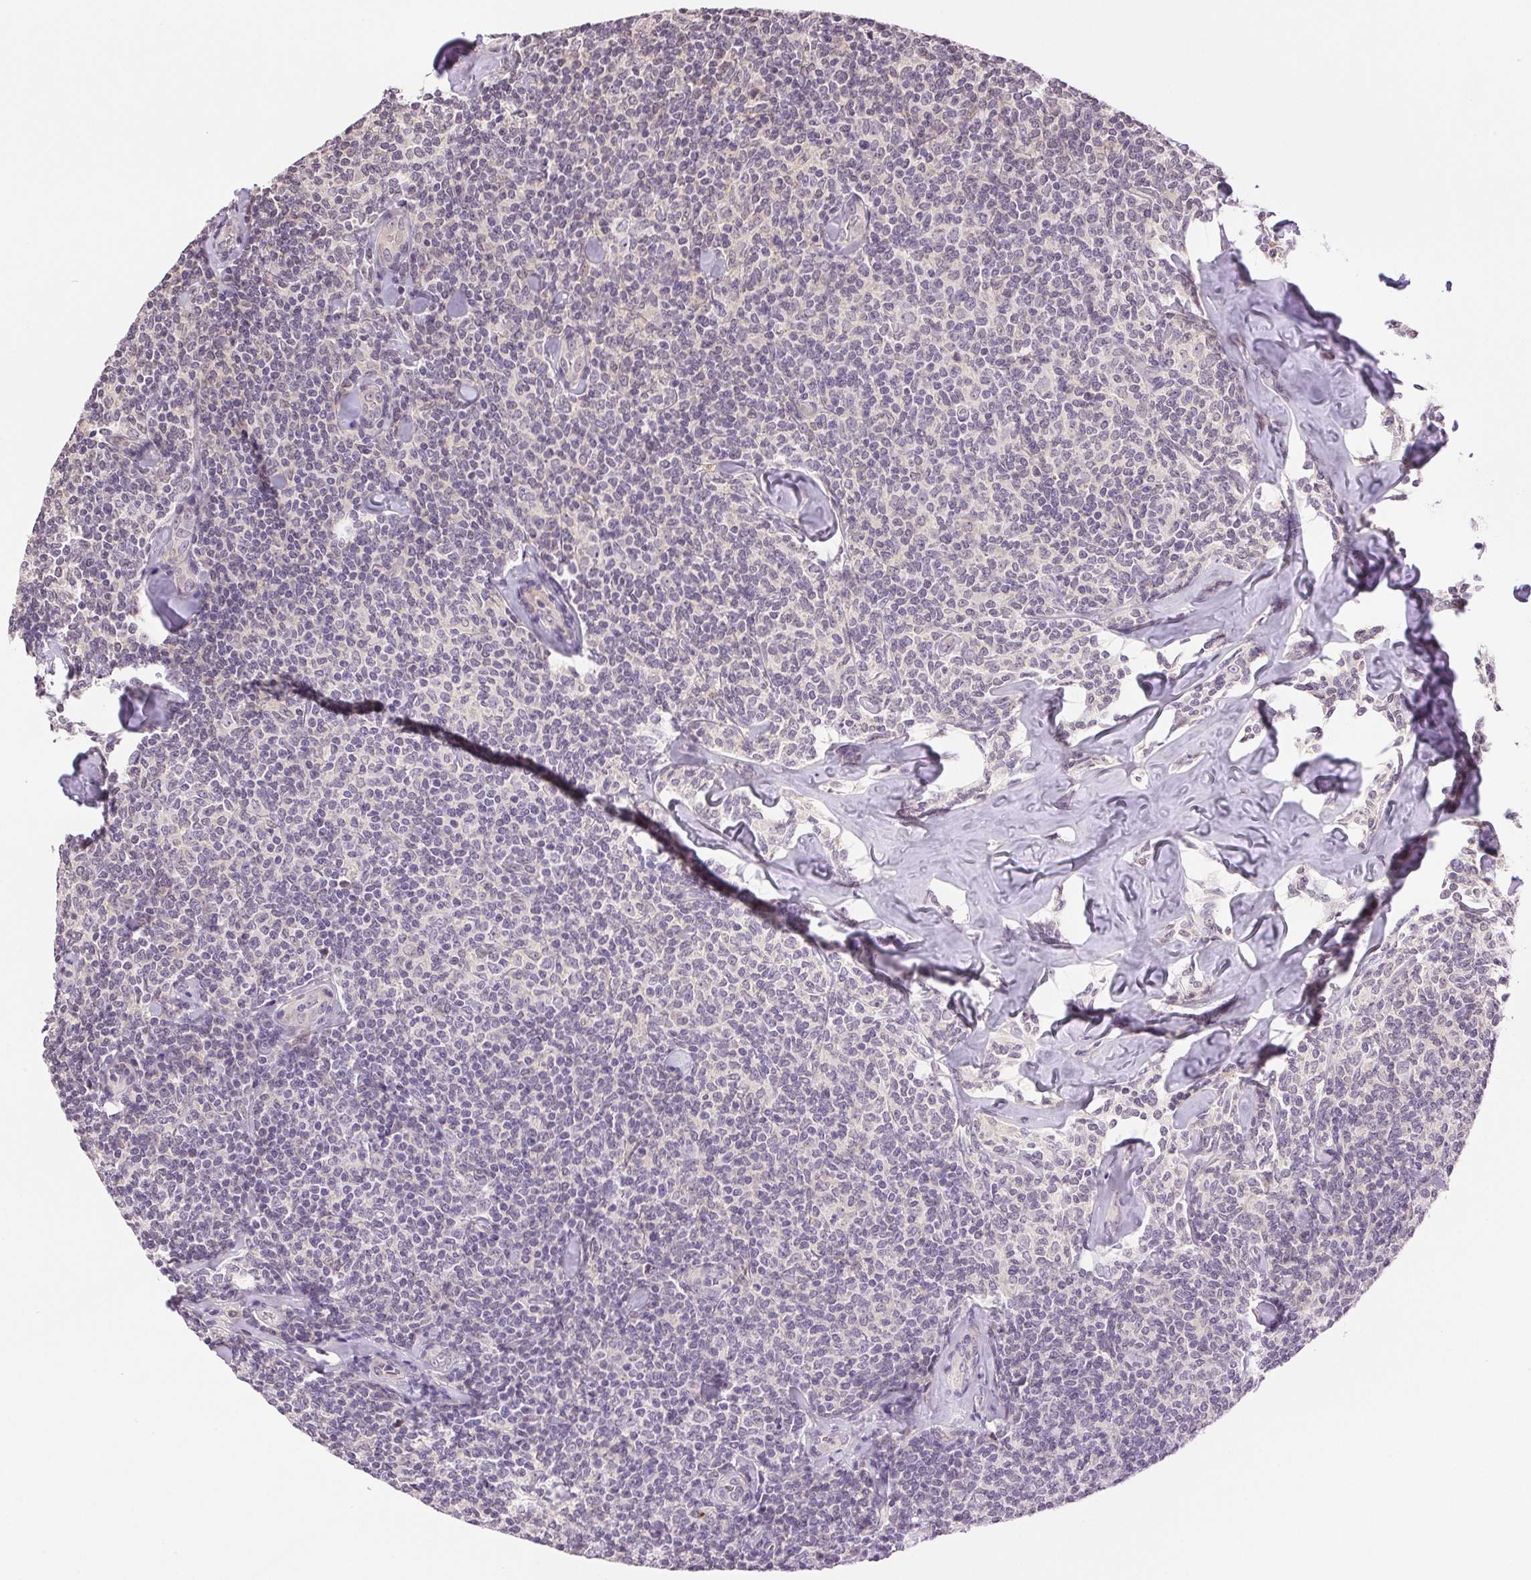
{"staining": {"intensity": "negative", "quantity": "none", "location": "none"}, "tissue": "lymphoma", "cell_type": "Tumor cells", "image_type": "cancer", "snomed": [{"axis": "morphology", "description": "Malignant lymphoma, non-Hodgkin's type, Low grade"}, {"axis": "topography", "description": "Lymph node"}], "caption": "Micrograph shows no significant protein staining in tumor cells of malignant lymphoma, non-Hodgkin's type (low-grade).", "gene": "TNNT3", "patient": {"sex": "female", "age": 56}}